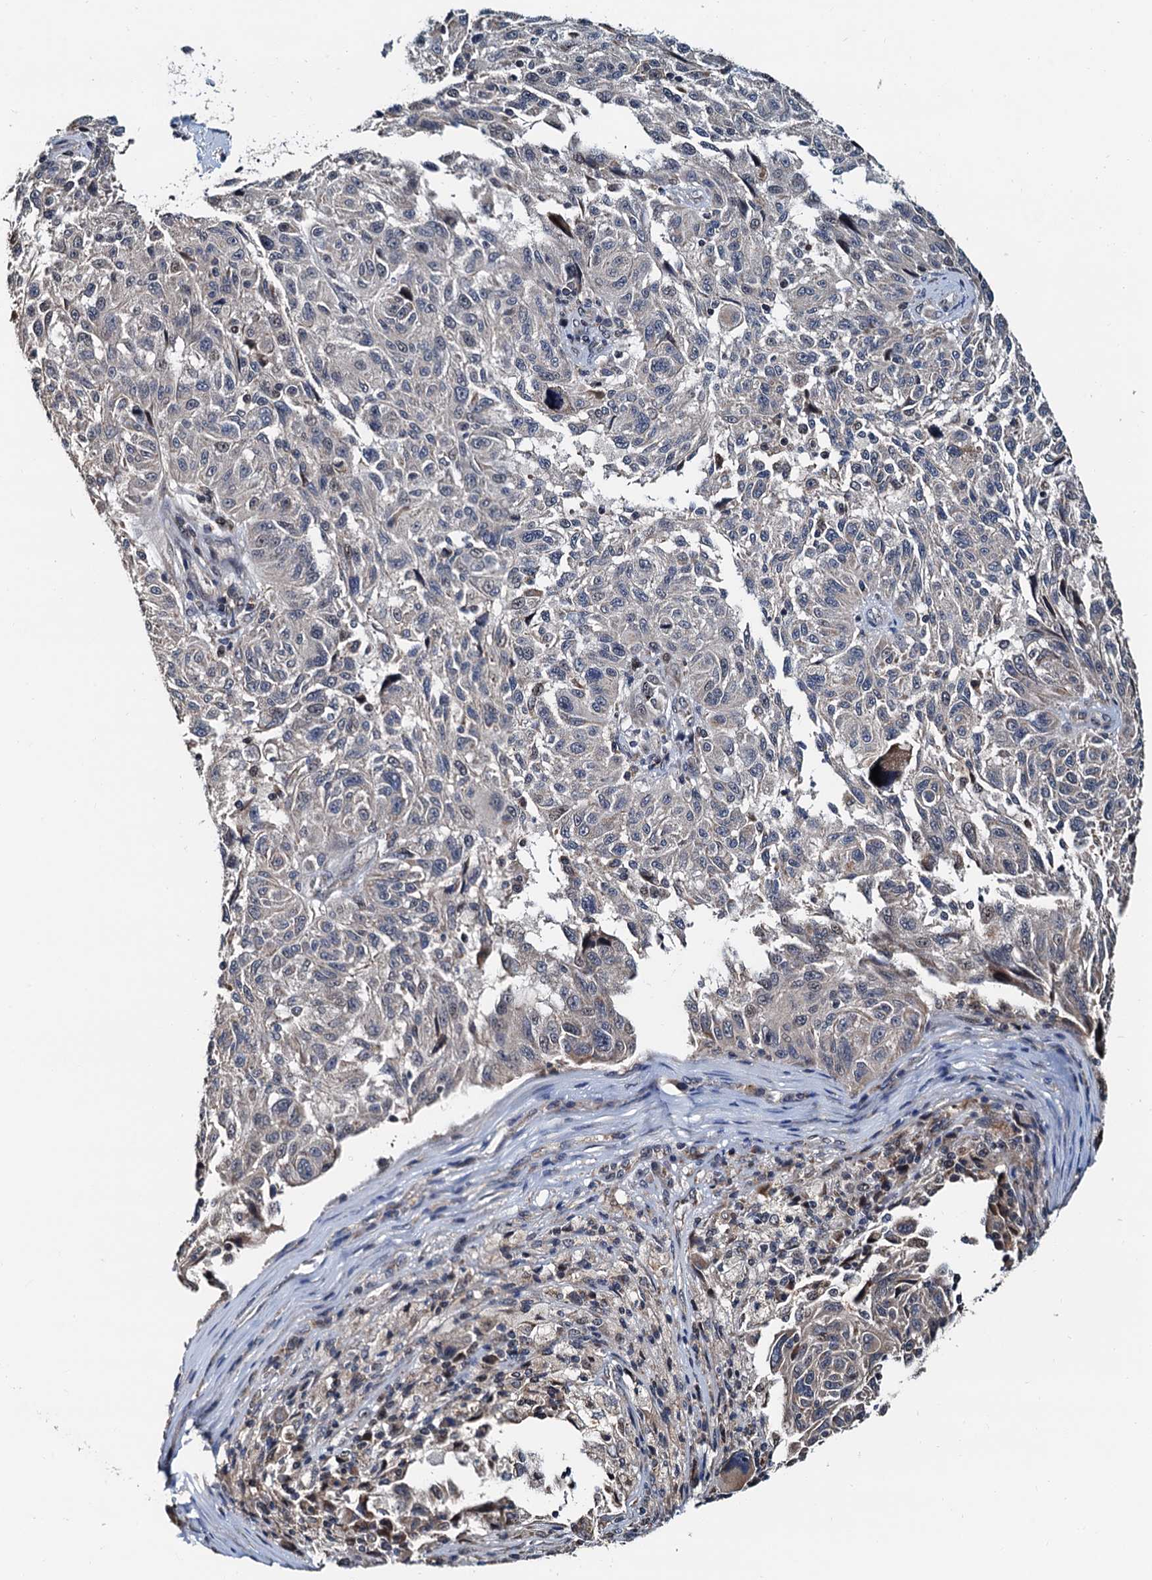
{"staining": {"intensity": "negative", "quantity": "none", "location": "none"}, "tissue": "melanoma", "cell_type": "Tumor cells", "image_type": "cancer", "snomed": [{"axis": "morphology", "description": "Malignant melanoma, NOS"}, {"axis": "topography", "description": "Skin"}], "caption": "DAB (3,3'-diaminobenzidine) immunohistochemical staining of malignant melanoma exhibits no significant expression in tumor cells.", "gene": "MCMBP", "patient": {"sex": "male", "age": 53}}